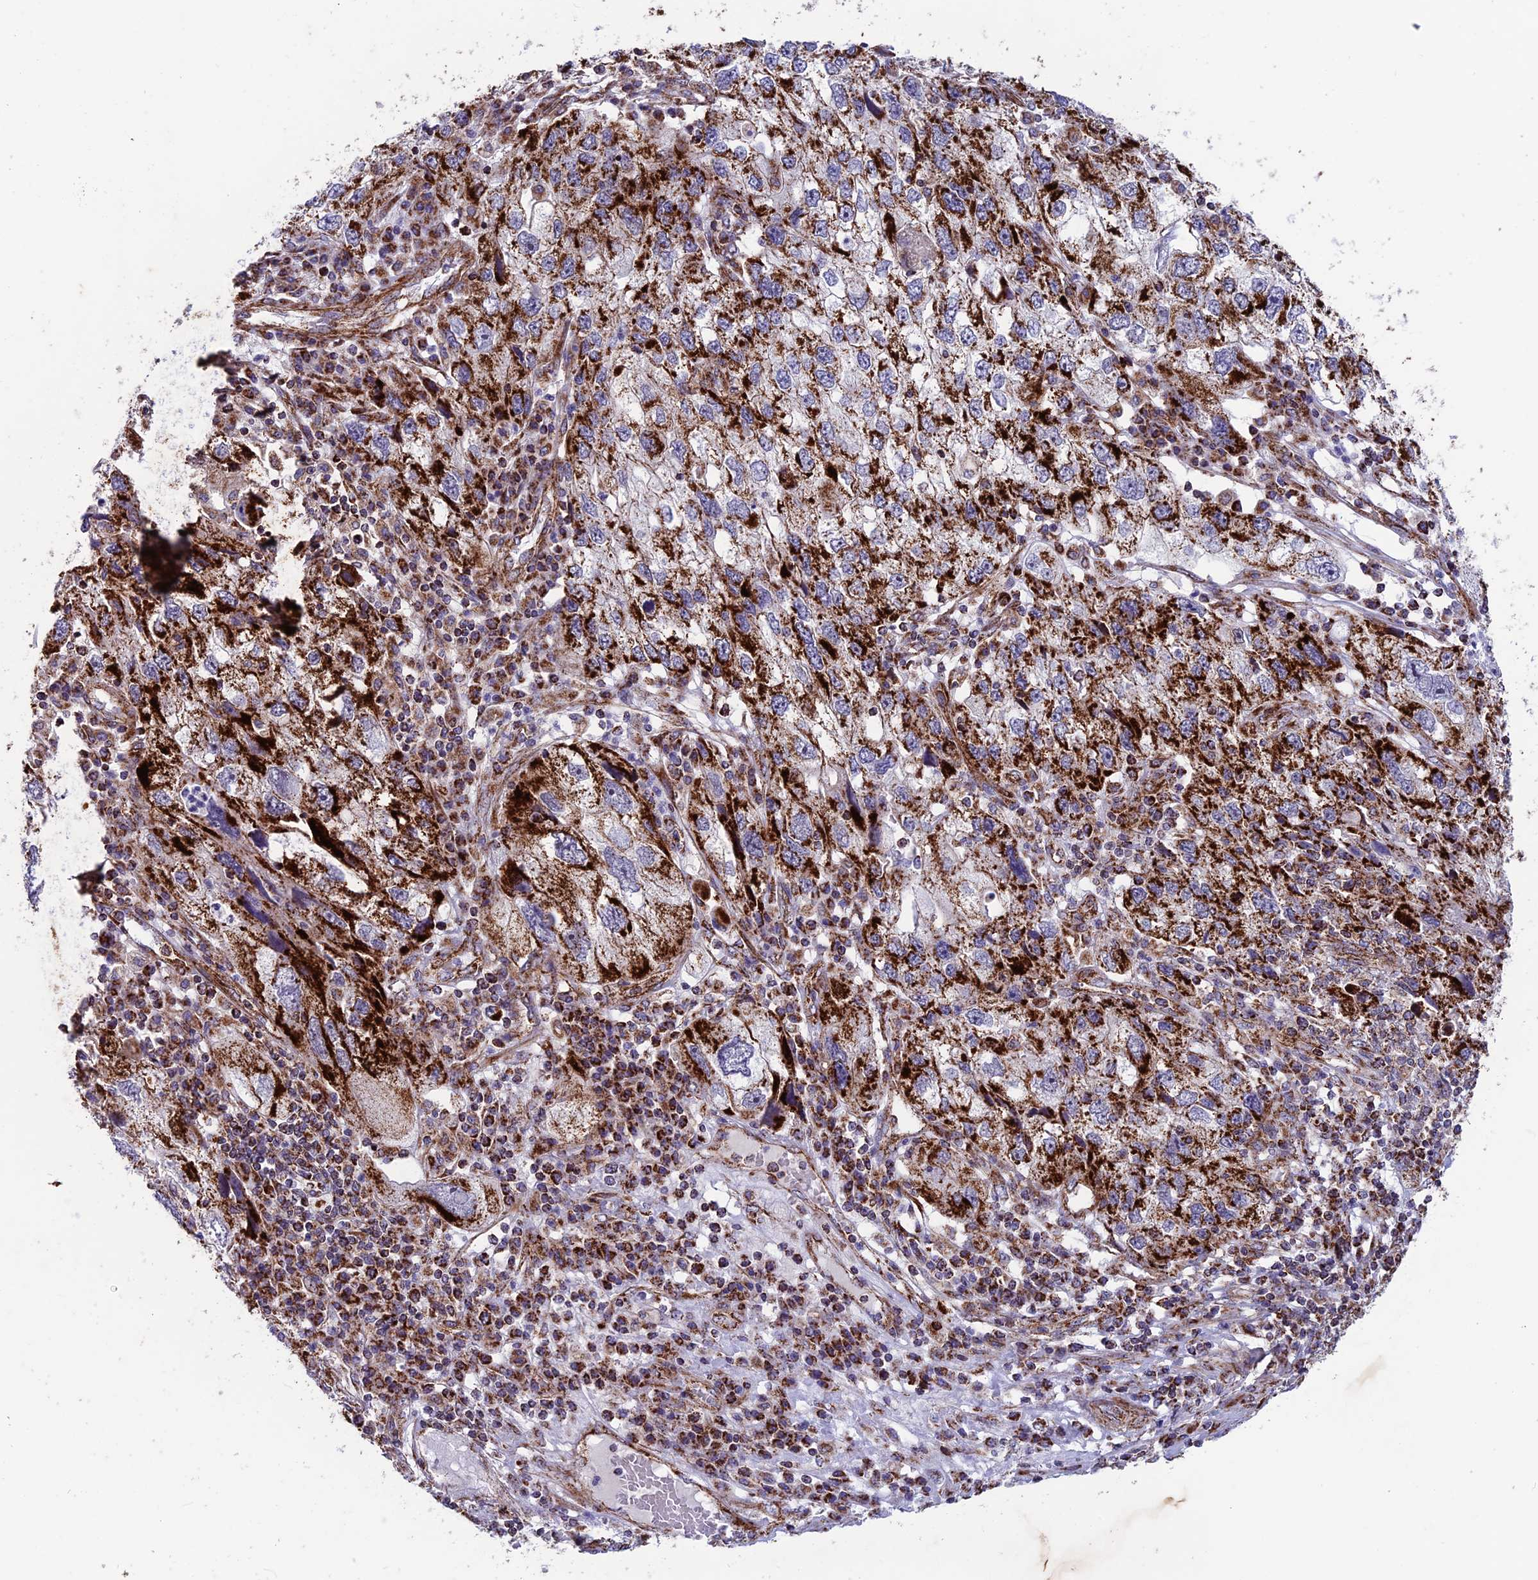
{"staining": {"intensity": "strong", "quantity": "25%-75%", "location": "cytoplasmic/membranous"}, "tissue": "endometrial cancer", "cell_type": "Tumor cells", "image_type": "cancer", "snomed": [{"axis": "morphology", "description": "Adenocarcinoma, NOS"}, {"axis": "topography", "description": "Endometrium"}], "caption": "Strong cytoplasmic/membranous staining is appreciated in approximately 25%-75% of tumor cells in endometrial cancer (adenocarcinoma).", "gene": "MRPS18B", "patient": {"sex": "female", "age": 49}}